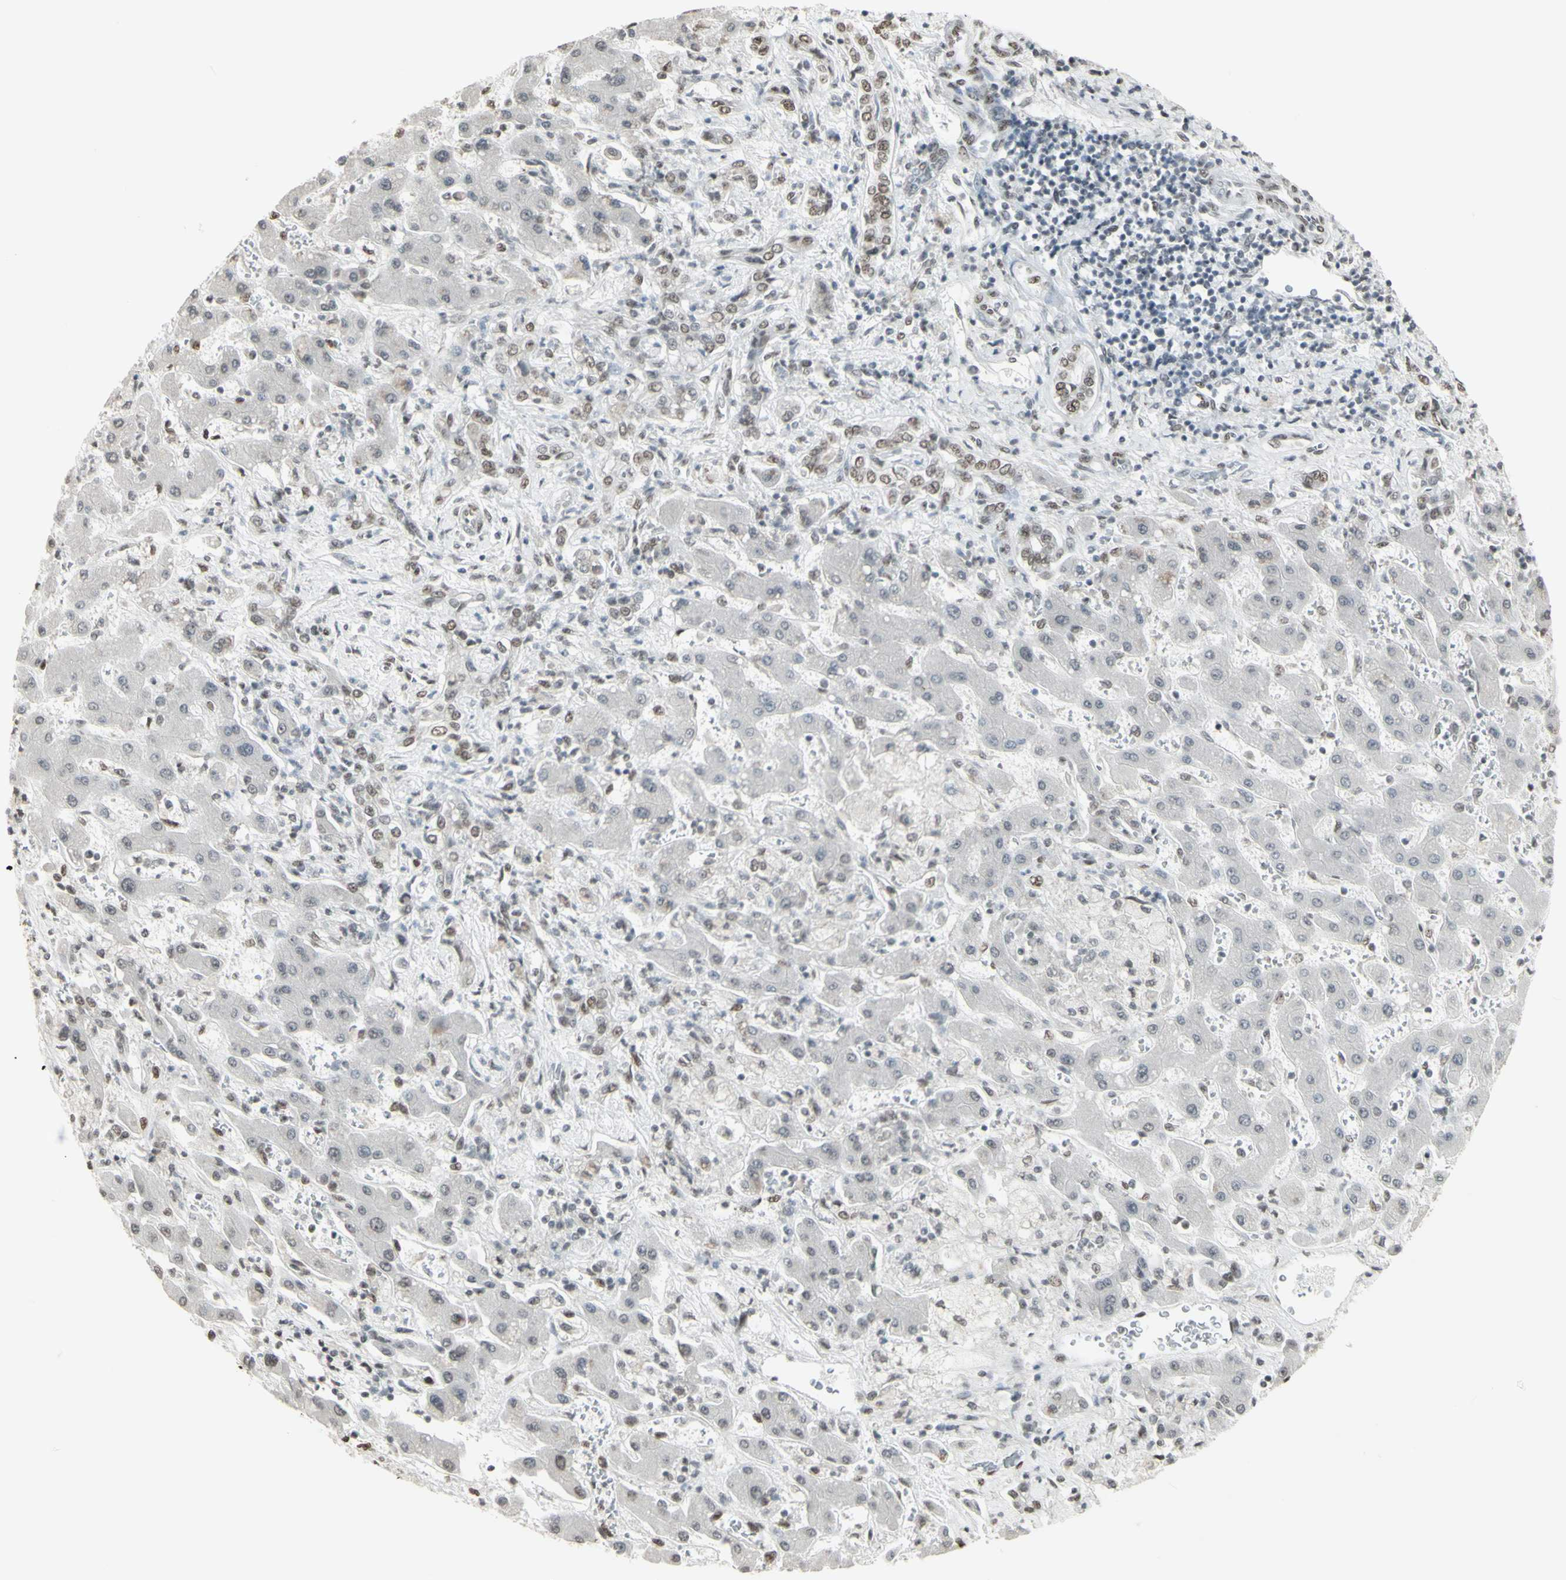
{"staining": {"intensity": "weak", "quantity": ">75%", "location": "nuclear"}, "tissue": "liver cancer", "cell_type": "Tumor cells", "image_type": "cancer", "snomed": [{"axis": "morphology", "description": "Cholangiocarcinoma"}, {"axis": "topography", "description": "Liver"}], "caption": "Protein staining by immunohistochemistry (IHC) demonstrates weak nuclear staining in about >75% of tumor cells in cholangiocarcinoma (liver). The staining was performed using DAB, with brown indicating positive protein expression. Nuclei are stained blue with hematoxylin.", "gene": "TRIM28", "patient": {"sex": "male", "age": 50}}